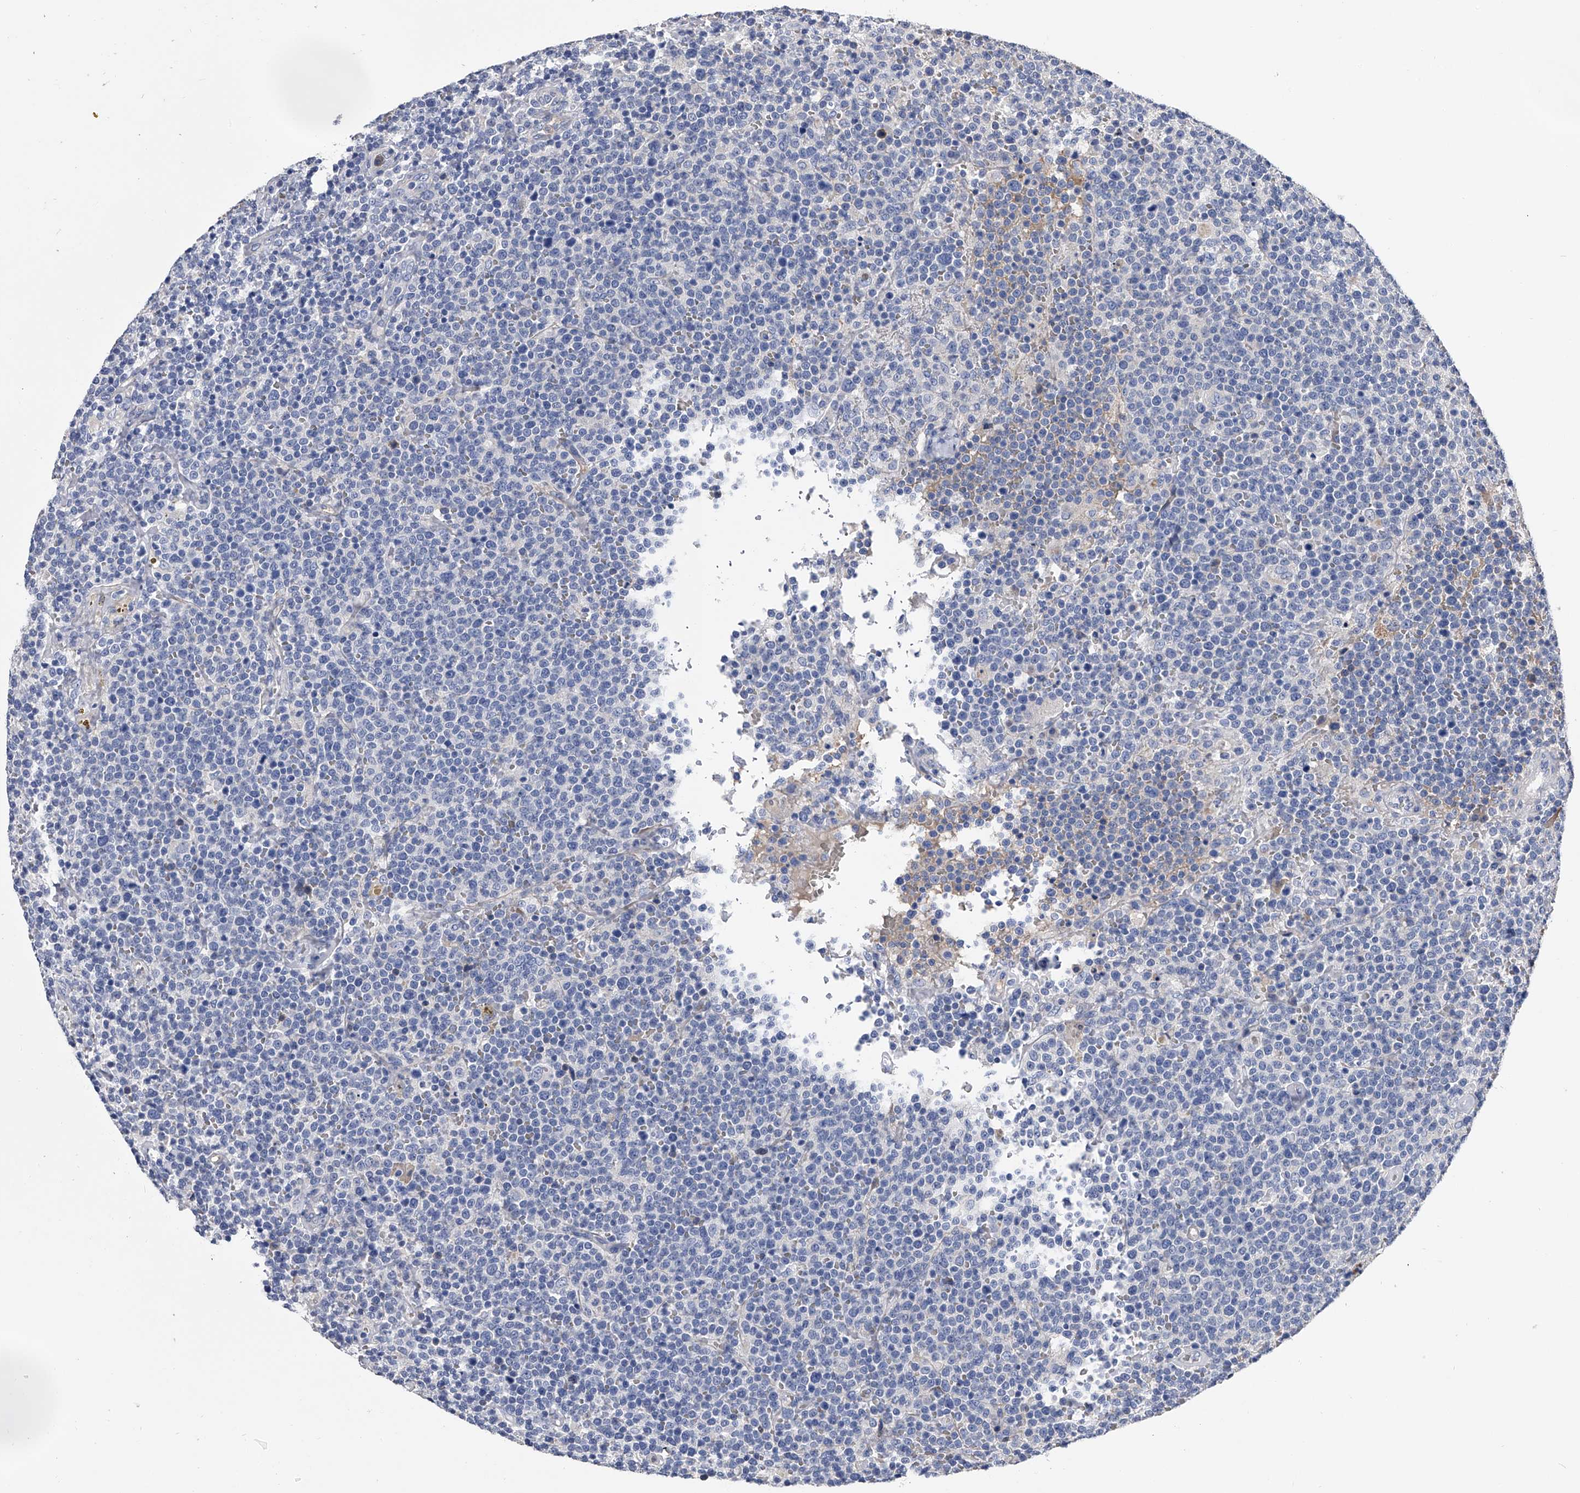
{"staining": {"intensity": "negative", "quantity": "none", "location": "none"}, "tissue": "lymphoma", "cell_type": "Tumor cells", "image_type": "cancer", "snomed": [{"axis": "morphology", "description": "Malignant lymphoma, non-Hodgkin's type, High grade"}, {"axis": "topography", "description": "Lymph node"}], "caption": "The image shows no staining of tumor cells in high-grade malignant lymphoma, non-Hodgkin's type. (DAB (3,3'-diaminobenzidine) IHC visualized using brightfield microscopy, high magnification).", "gene": "EFCAB7", "patient": {"sex": "male", "age": 61}}